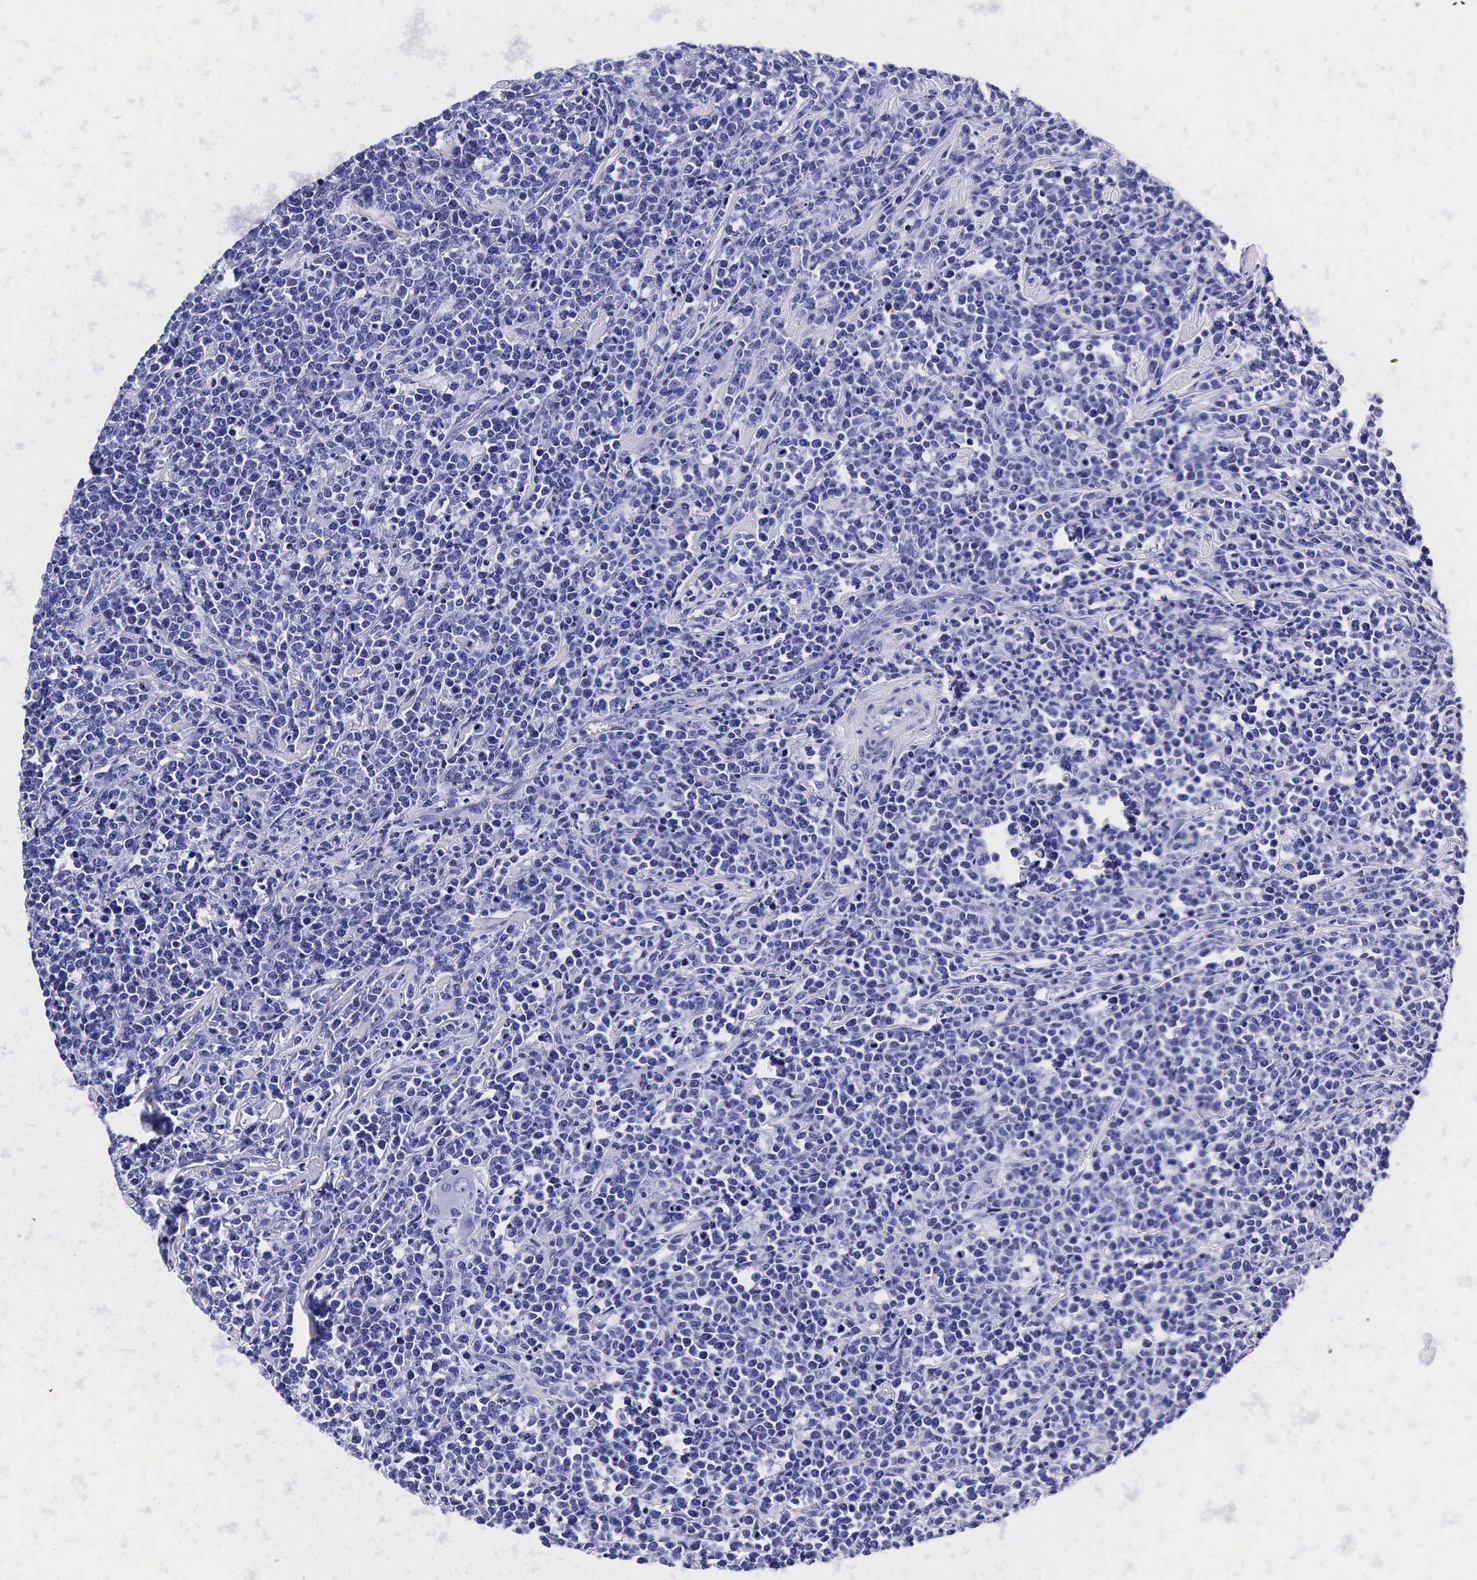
{"staining": {"intensity": "negative", "quantity": "none", "location": "none"}, "tissue": "lymphoma", "cell_type": "Tumor cells", "image_type": "cancer", "snomed": [{"axis": "morphology", "description": "Malignant lymphoma, non-Hodgkin's type, High grade"}, {"axis": "topography", "description": "Small intestine"}, {"axis": "topography", "description": "Colon"}], "caption": "High power microscopy photomicrograph of an immunohistochemistry (IHC) photomicrograph of high-grade malignant lymphoma, non-Hodgkin's type, revealing no significant staining in tumor cells.", "gene": "KLK3", "patient": {"sex": "male", "age": 8}}